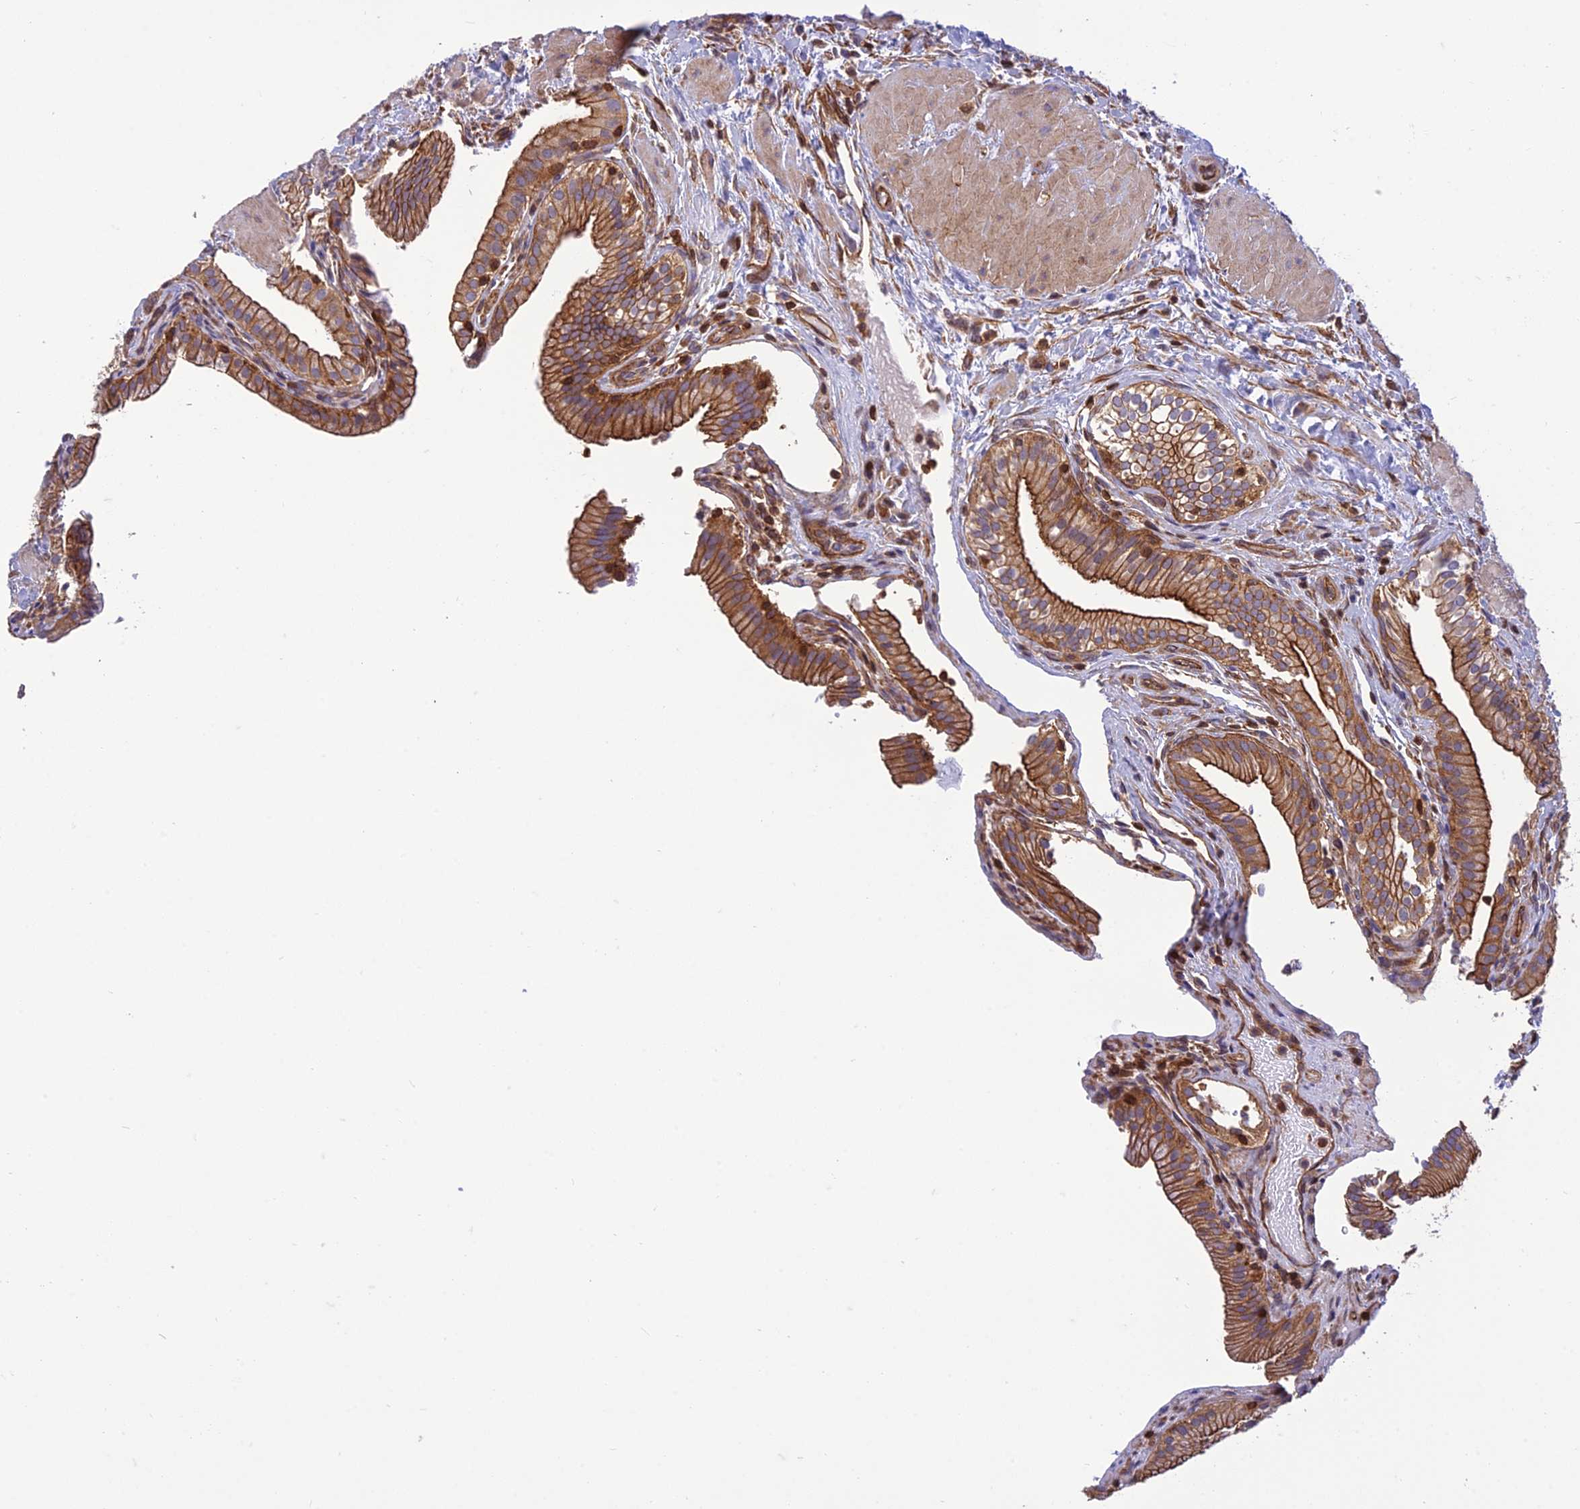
{"staining": {"intensity": "moderate", "quantity": ">75%", "location": "cytoplasmic/membranous"}, "tissue": "gallbladder", "cell_type": "Glandular cells", "image_type": "normal", "snomed": [{"axis": "morphology", "description": "Normal tissue, NOS"}, {"axis": "topography", "description": "Gallbladder"}], "caption": "A high-resolution photomicrograph shows immunohistochemistry staining of normal gallbladder, which reveals moderate cytoplasmic/membranous expression in approximately >75% of glandular cells.", "gene": "HPSE2", "patient": {"sex": "male", "age": 24}}